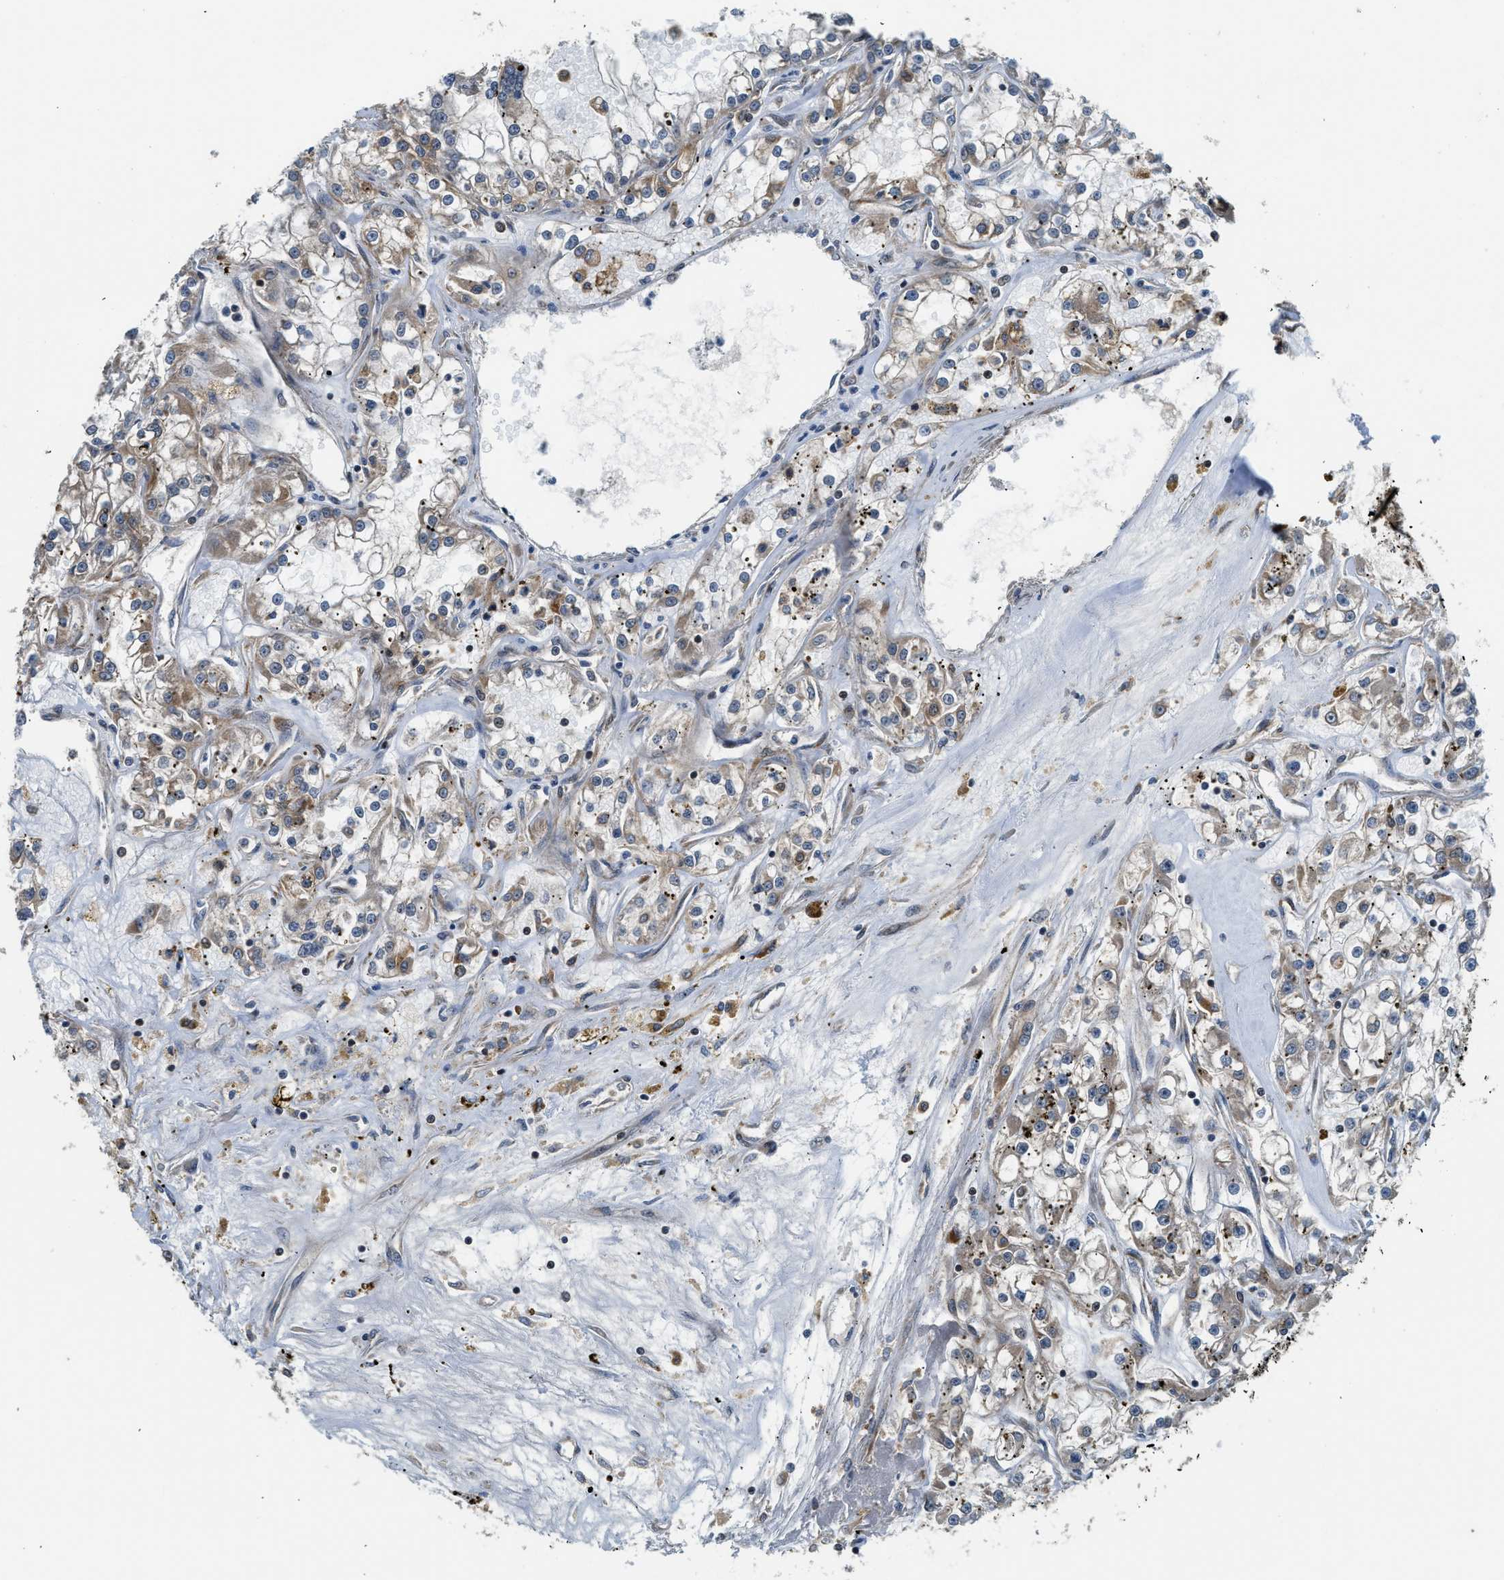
{"staining": {"intensity": "weak", "quantity": "25%-75%", "location": "cytoplasmic/membranous"}, "tissue": "renal cancer", "cell_type": "Tumor cells", "image_type": "cancer", "snomed": [{"axis": "morphology", "description": "Adenocarcinoma, NOS"}, {"axis": "topography", "description": "Kidney"}], "caption": "A low amount of weak cytoplasmic/membranous positivity is seen in about 25%-75% of tumor cells in adenocarcinoma (renal) tissue.", "gene": "RETREG3", "patient": {"sex": "female", "age": 52}}